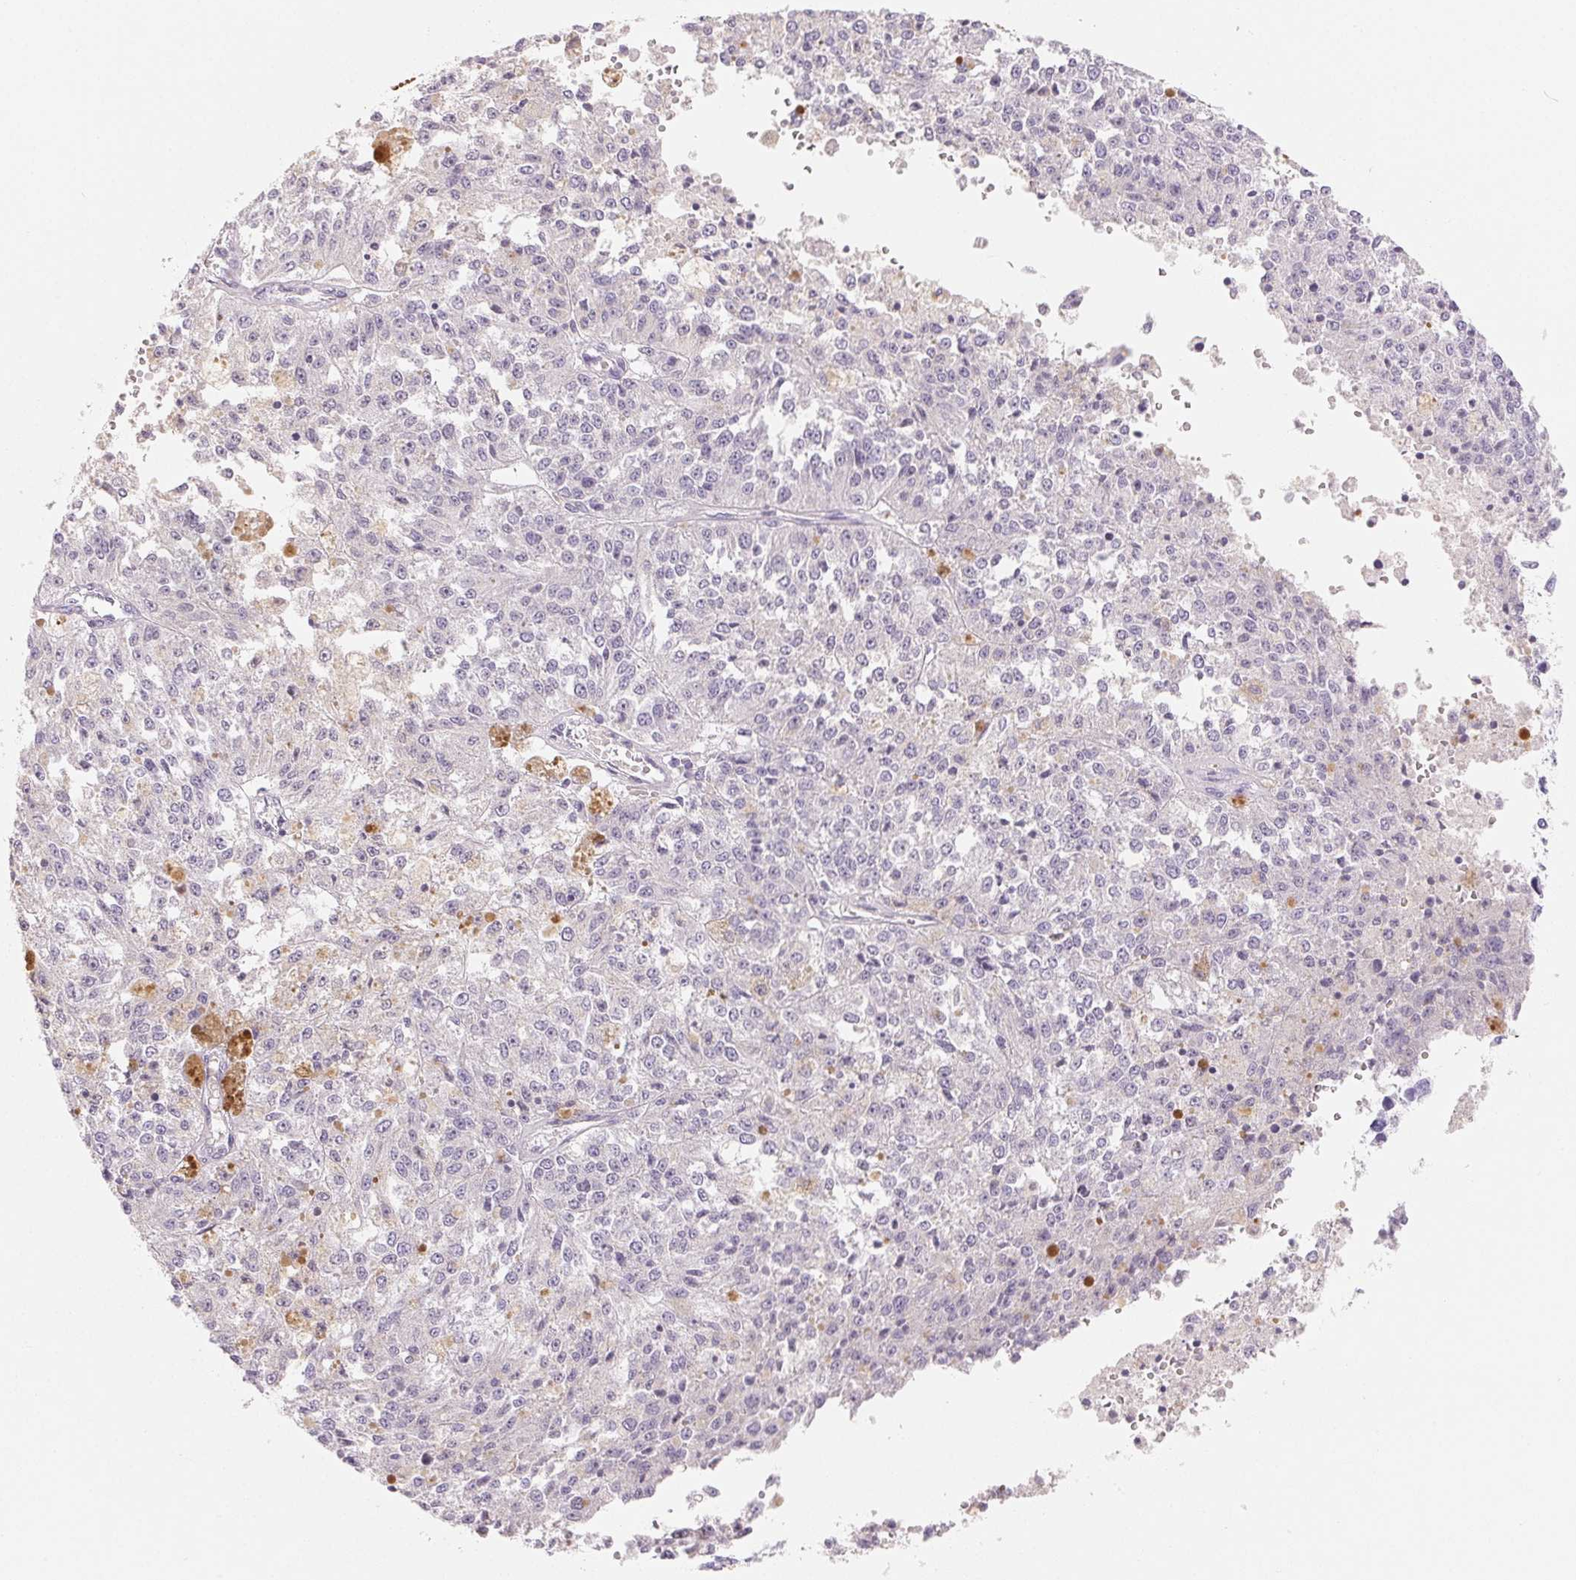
{"staining": {"intensity": "negative", "quantity": "none", "location": "none"}, "tissue": "melanoma", "cell_type": "Tumor cells", "image_type": "cancer", "snomed": [{"axis": "morphology", "description": "Malignant melanoma, Metastatic site"}, {"axis": "topography", "description": "Lymph node"}], "caption": "This histopathology image is of melanoma stained with immunohistochemistry (IHC) to label a protein in brown with the nuclei are counter-stained blue. There is no positivity in tumor cells.", "gene": "SPACA5B", "patient": {"sex": "female", "age": 64}}